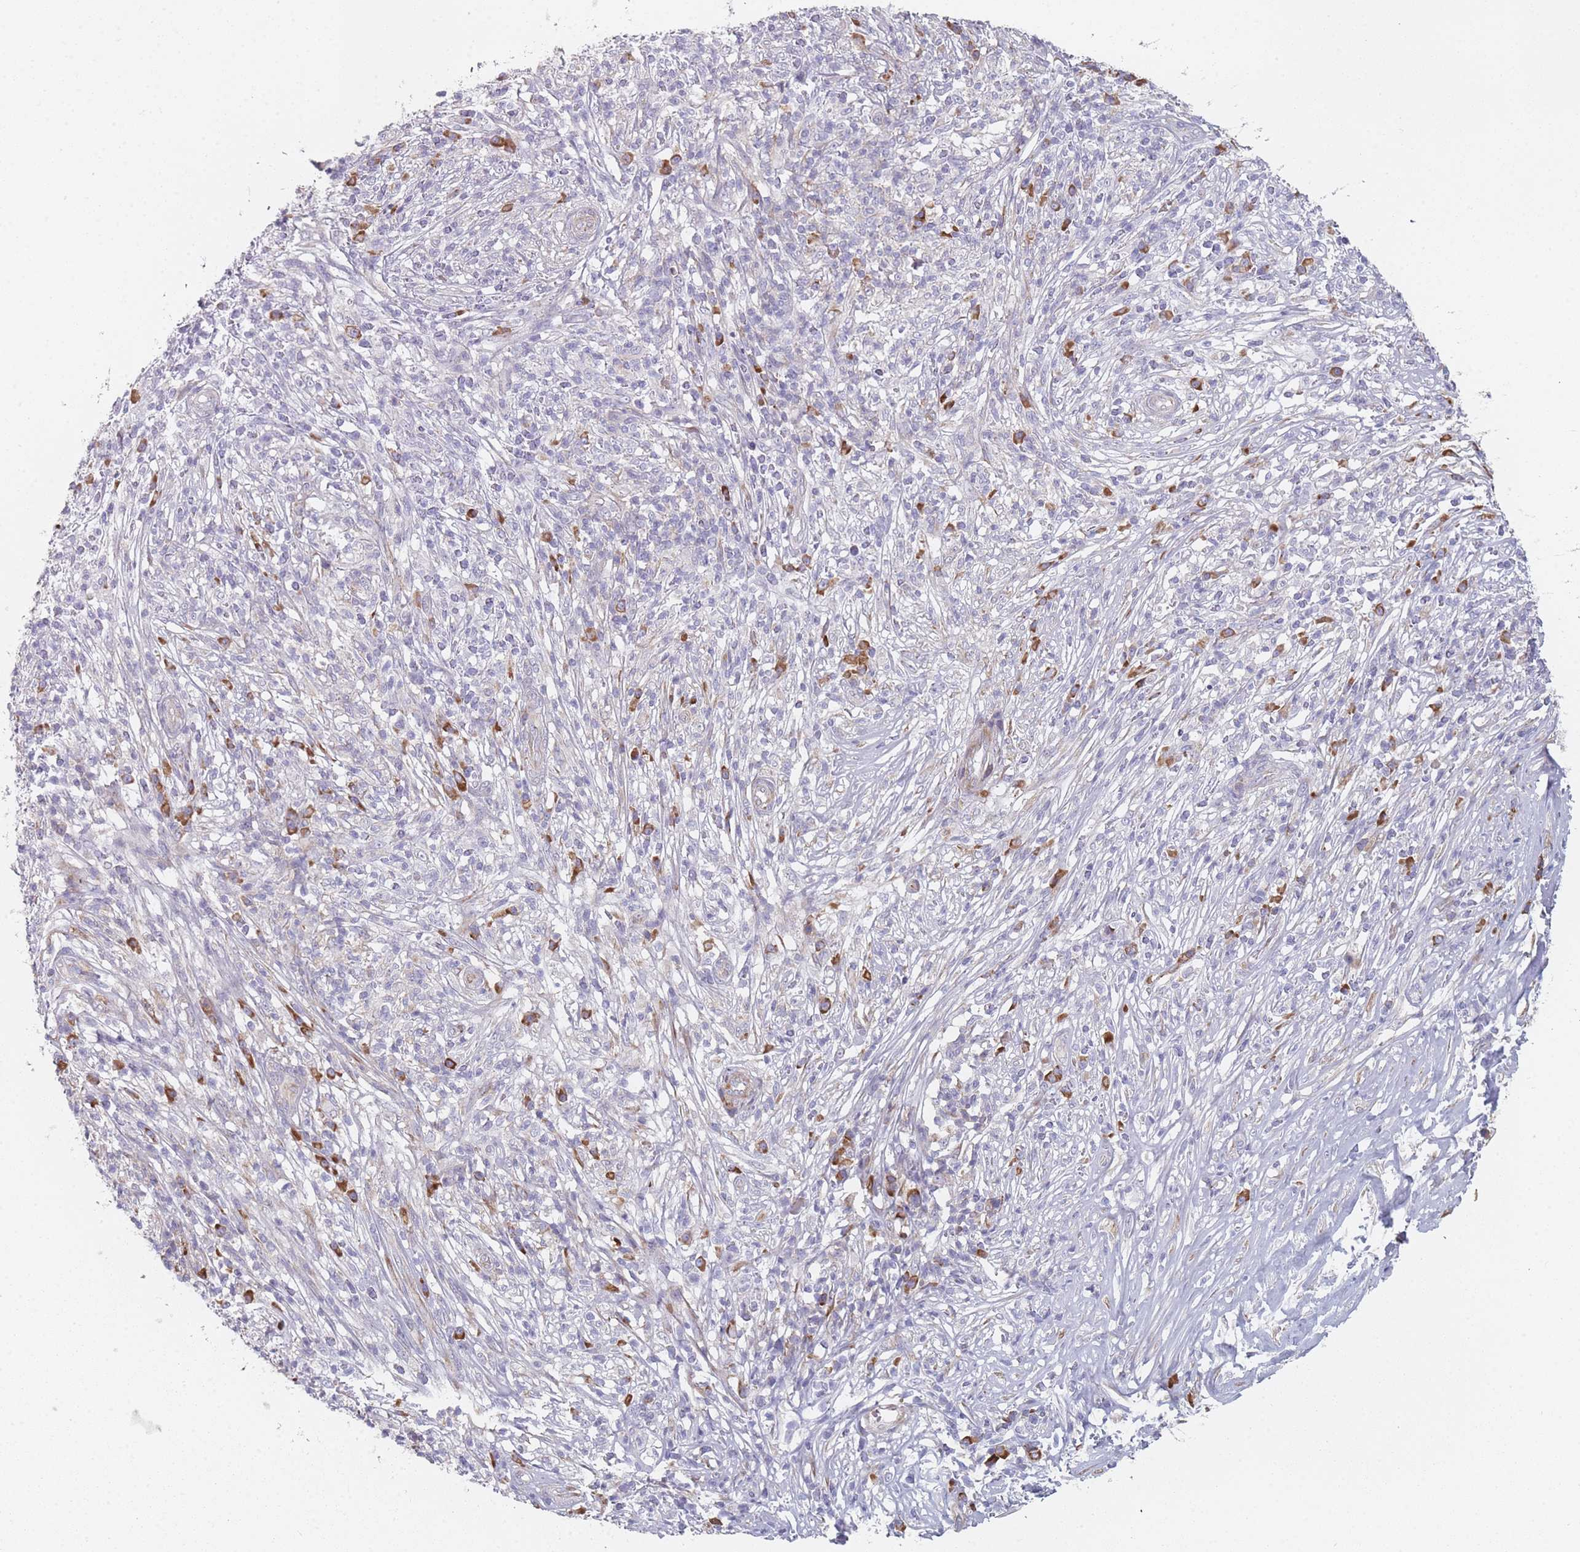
{"staining": {"intensity": "negative", "quantity": "none", "location": "none"}, "tissue": "melanoma", "cell_type": "Tumor cells", "image_type": "cancer", "snomed": [{"axis": "morphology", "description": "Malignant melanoma, NOS"}, {"axis": "topography", "description": "Skin"}], "caption": "Tumor cells are negative for protein expression in human malignant melanoma.", "gene": "CACNG5", "patient": {"sex": "male", "age": 66}}